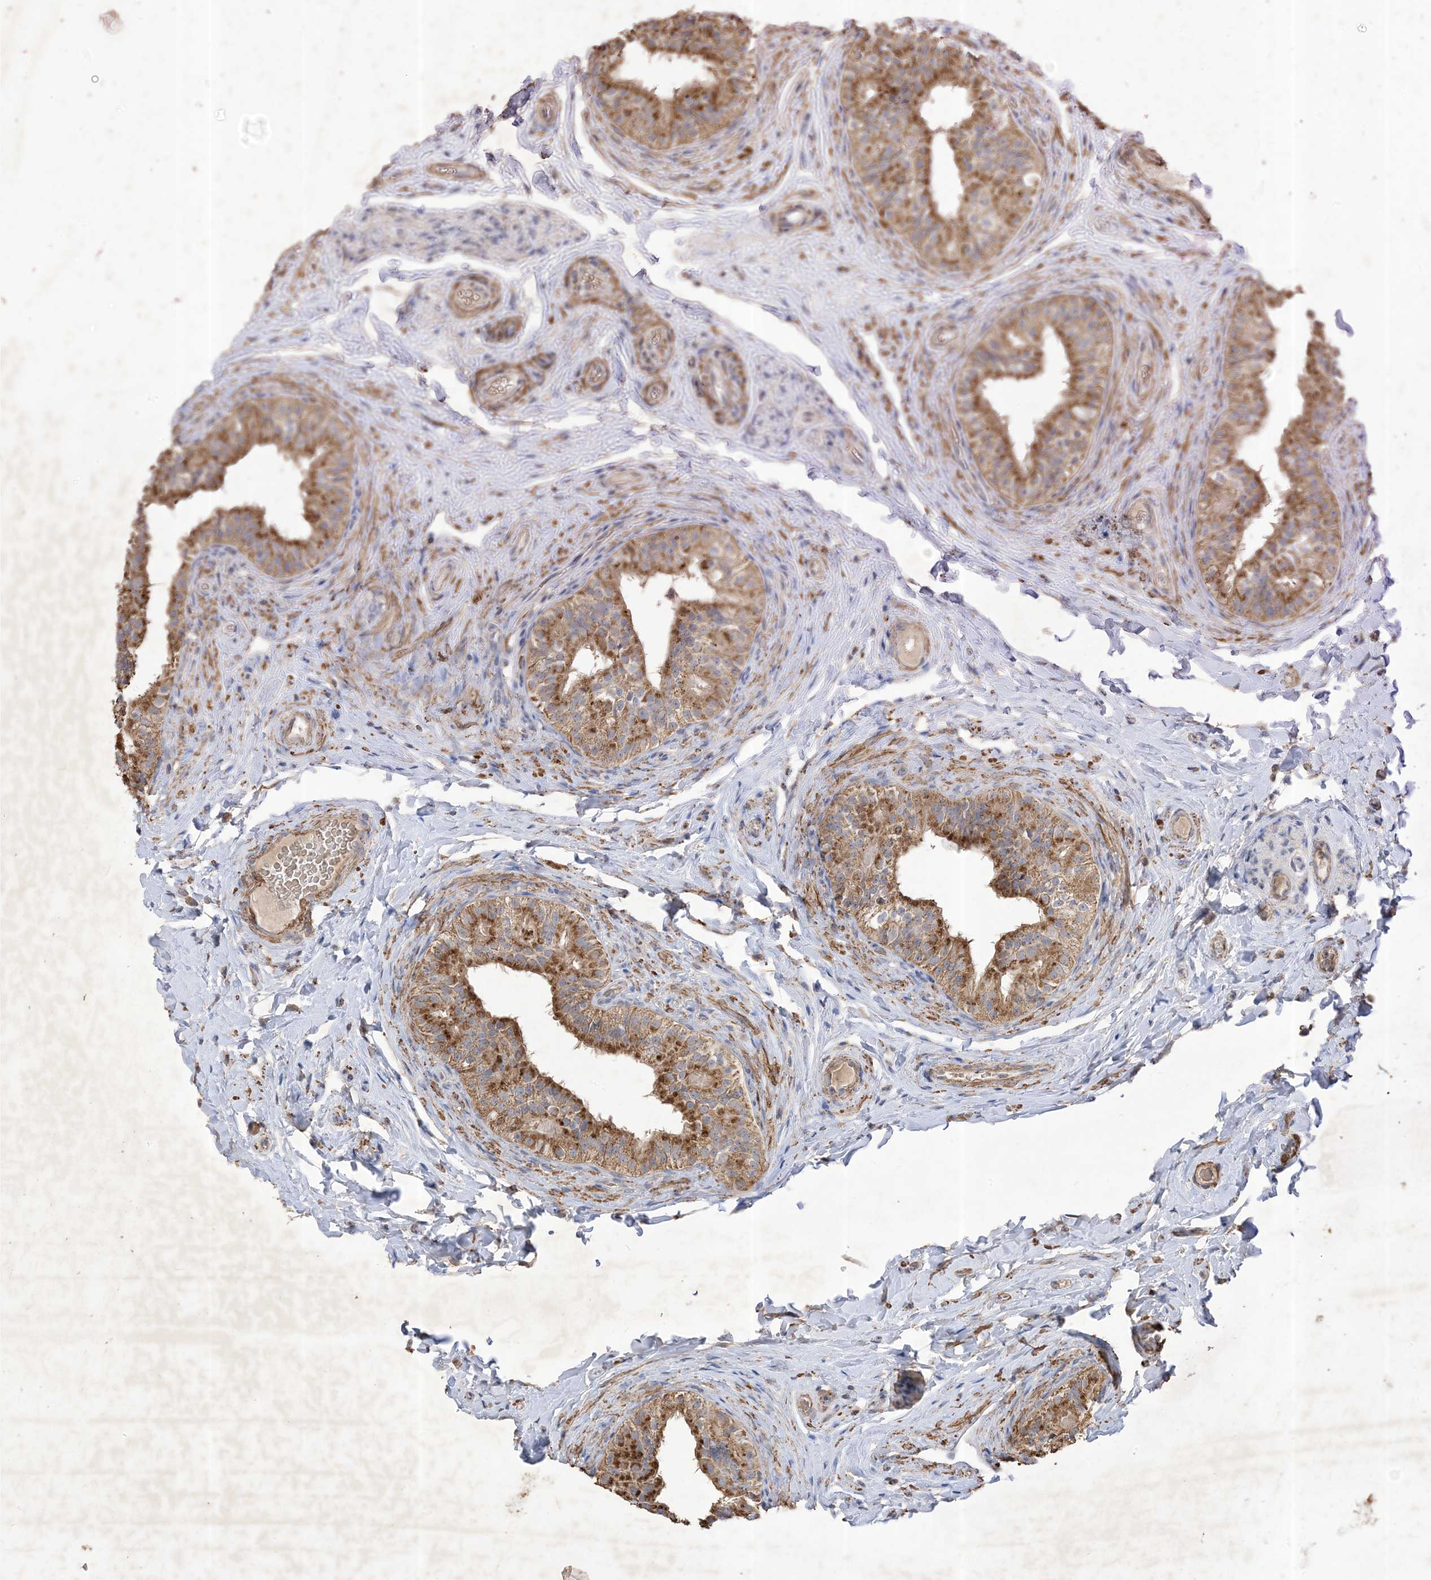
{"staining": {"intensity": "moderate", "quantity": ">75%", "location": "cytoplasmic/membranous"}, "tissue": "epididymis", "cell_type": "Glandular cells", "image_type": "normal", "snomed": [{"axis": "morphology", "description": "Normal tissue, NOS"}, {"axis": "topography", "description": "Epididymis"}], "caption": "IHC (DAB (3,3'-diaminobenzidine)) staining of normal human epididymis displays moderate cytoplasmic/membranous protein positivity in about >75% of glandular cells.", "gene": "HPS4", "patient": {"sex": "male", "age": 49}}